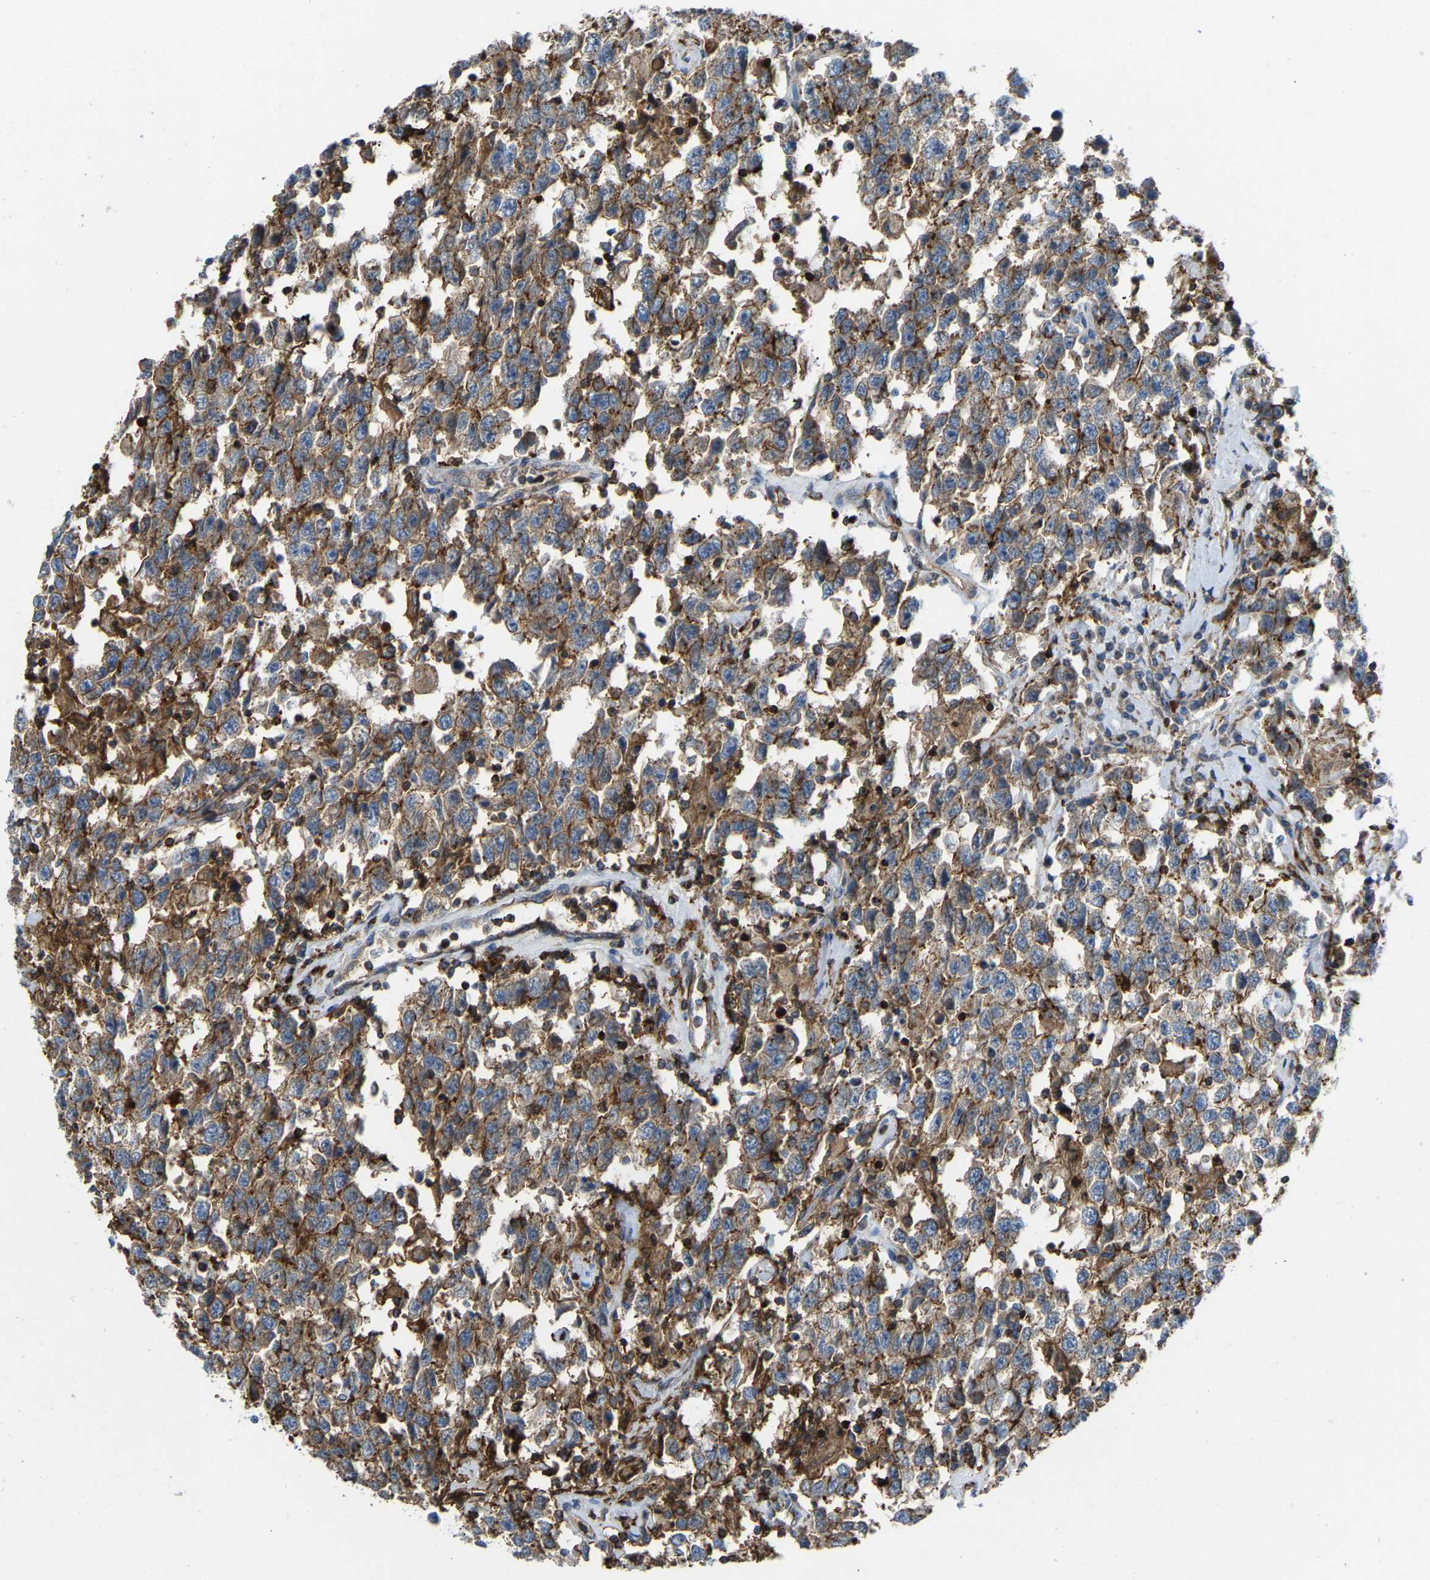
{"staining": {"intensity": "moderate", "quantity": ">75%", "location": "cytoplasmic/membranous"}, "tissue": "testis cancer", "cell_type": "Tumor cells", "image_type": "cancer", "snomed": [{"axis": "morphology", "description": "Seminoma, NOS"}, {"axis": "topography", "description": "Testis"}], "caption": "Brown immunohistochemical staining in human testis cancer demonstrates moderate cytoplasmic/membranous expression in about >75% of tumor cells.", "gene": "AGPAT2", "patient": {"sex": "male", "age": 41}}